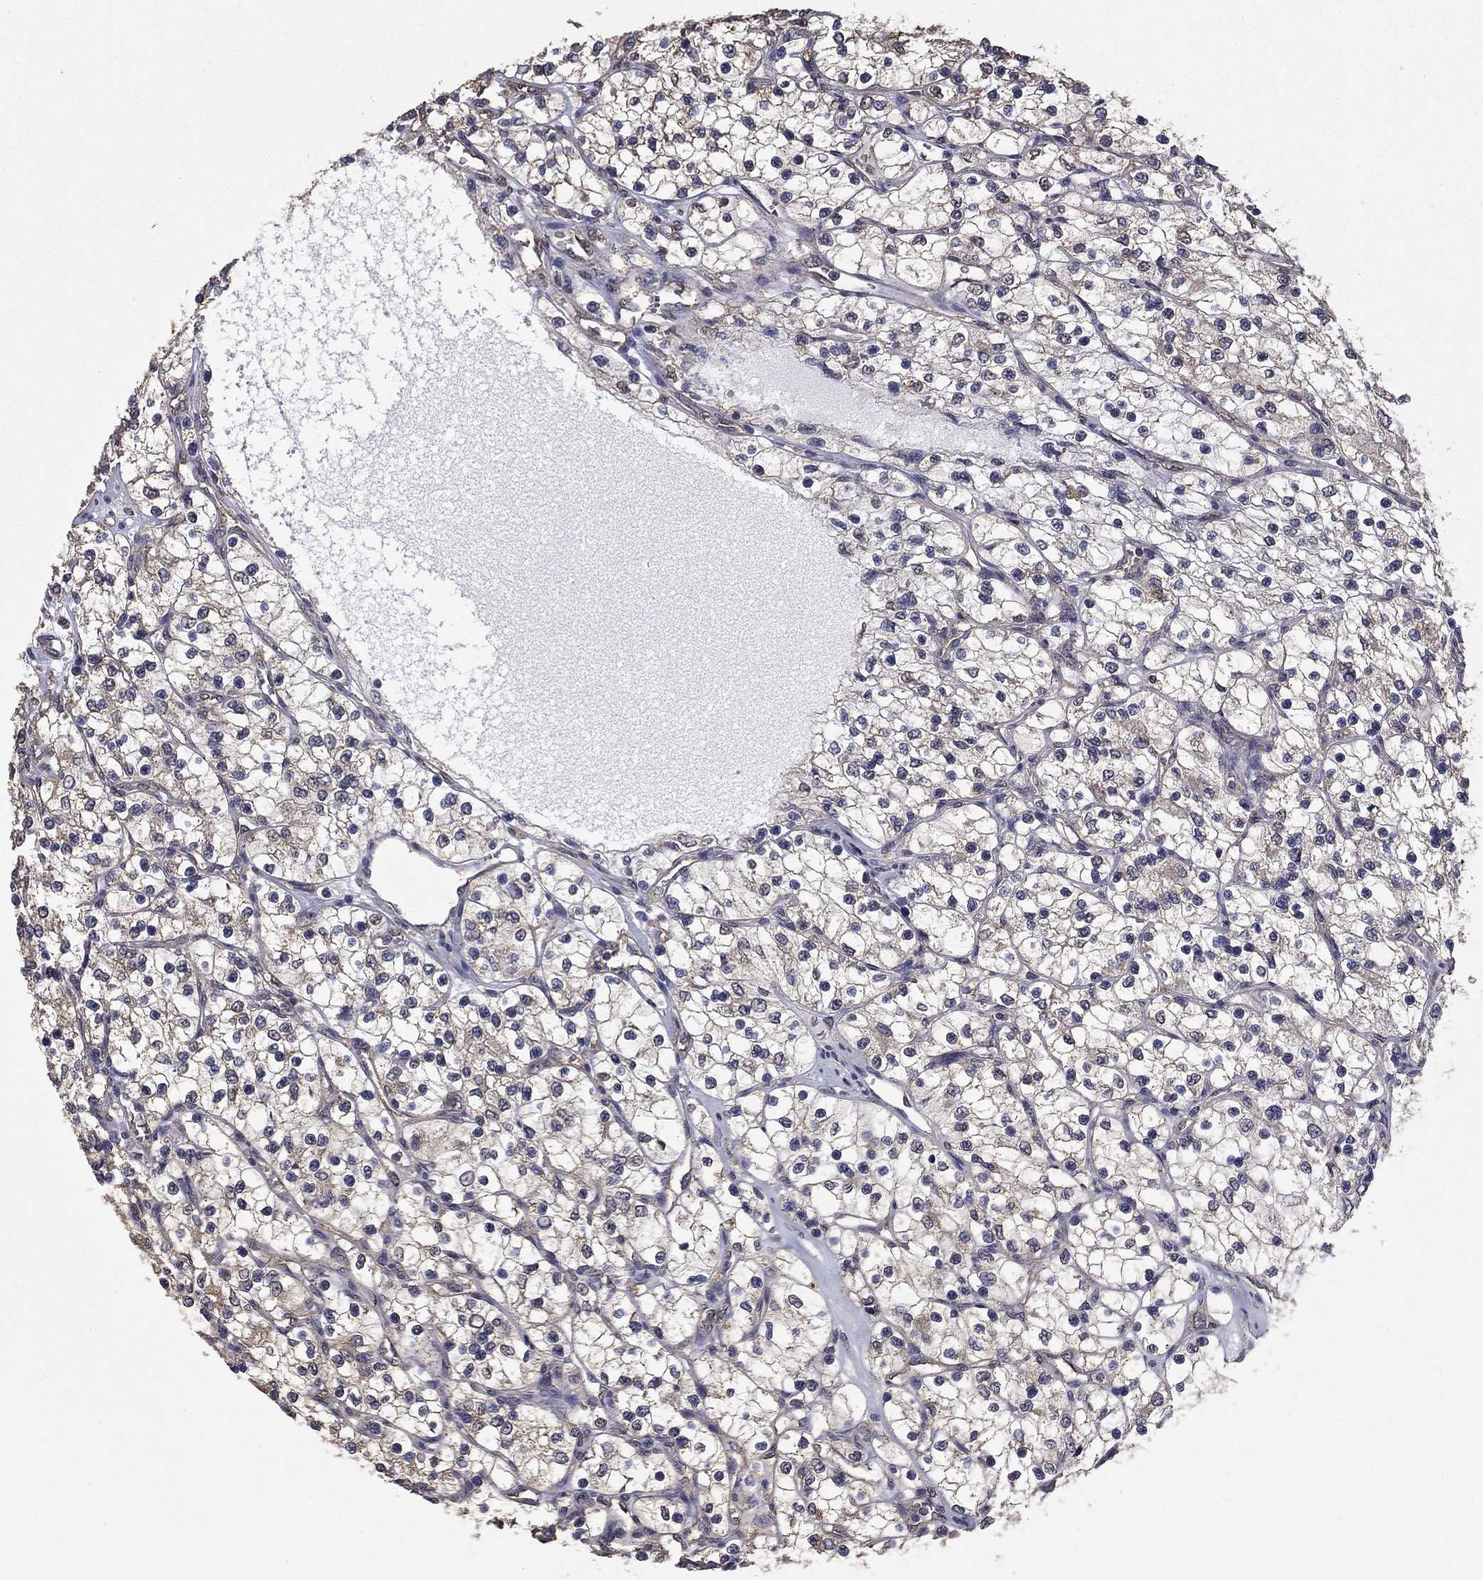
{"staining": {"intensity": "weak", "quantity": "<25%", "location": "cytoplasmic/membranous"}, "tissue": "renal cancer", "cell_type": "Tumor cells", "image_type": "cancer", "snomed": [{"axis": "morphology", "description": "Adenocarcinoma, NOS"}, {"axis": "topography", "description": "Kidney"}], "caption": "A photomicrograph of renal cancer stained for a protein shows no brown staining in tumor cells.", "gene": "MFAP3L", "patient": {"sex": "female", "age": 69}}